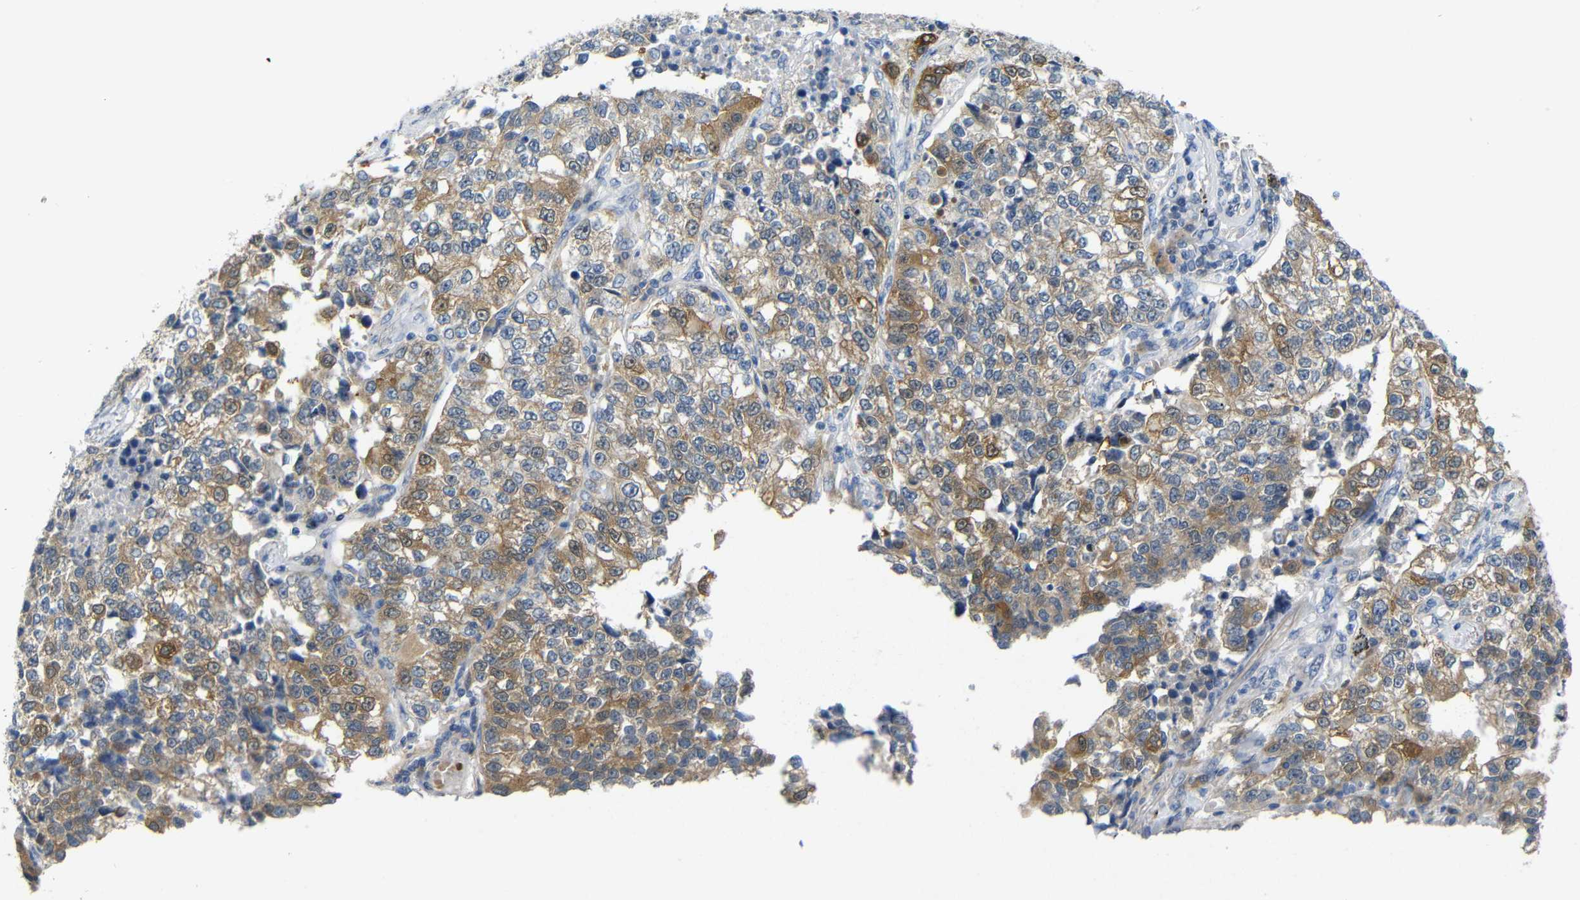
{"staining": {"intensity": "moderate", "quantity": ">75%", "location": "cytoplasmic/membranous"}, "tissue": "lung cancer", "cell_type": "Tumor cells", "image_type": "cancer", "snomed": [{"axis": "morphology", "description": "Adenocarcinoma, NOS"}, {"axis": "topography", "description": "Lung"}], "caption": "There is medium levels of moderate cytoplasmic/membranous positivity in tumor cells of adenocarcinoma (lung), as demonstrated by immunohistochemical staining (brown color).", "gene": "TBC1D32", "patient": {"sex": "male", "age": 49}}